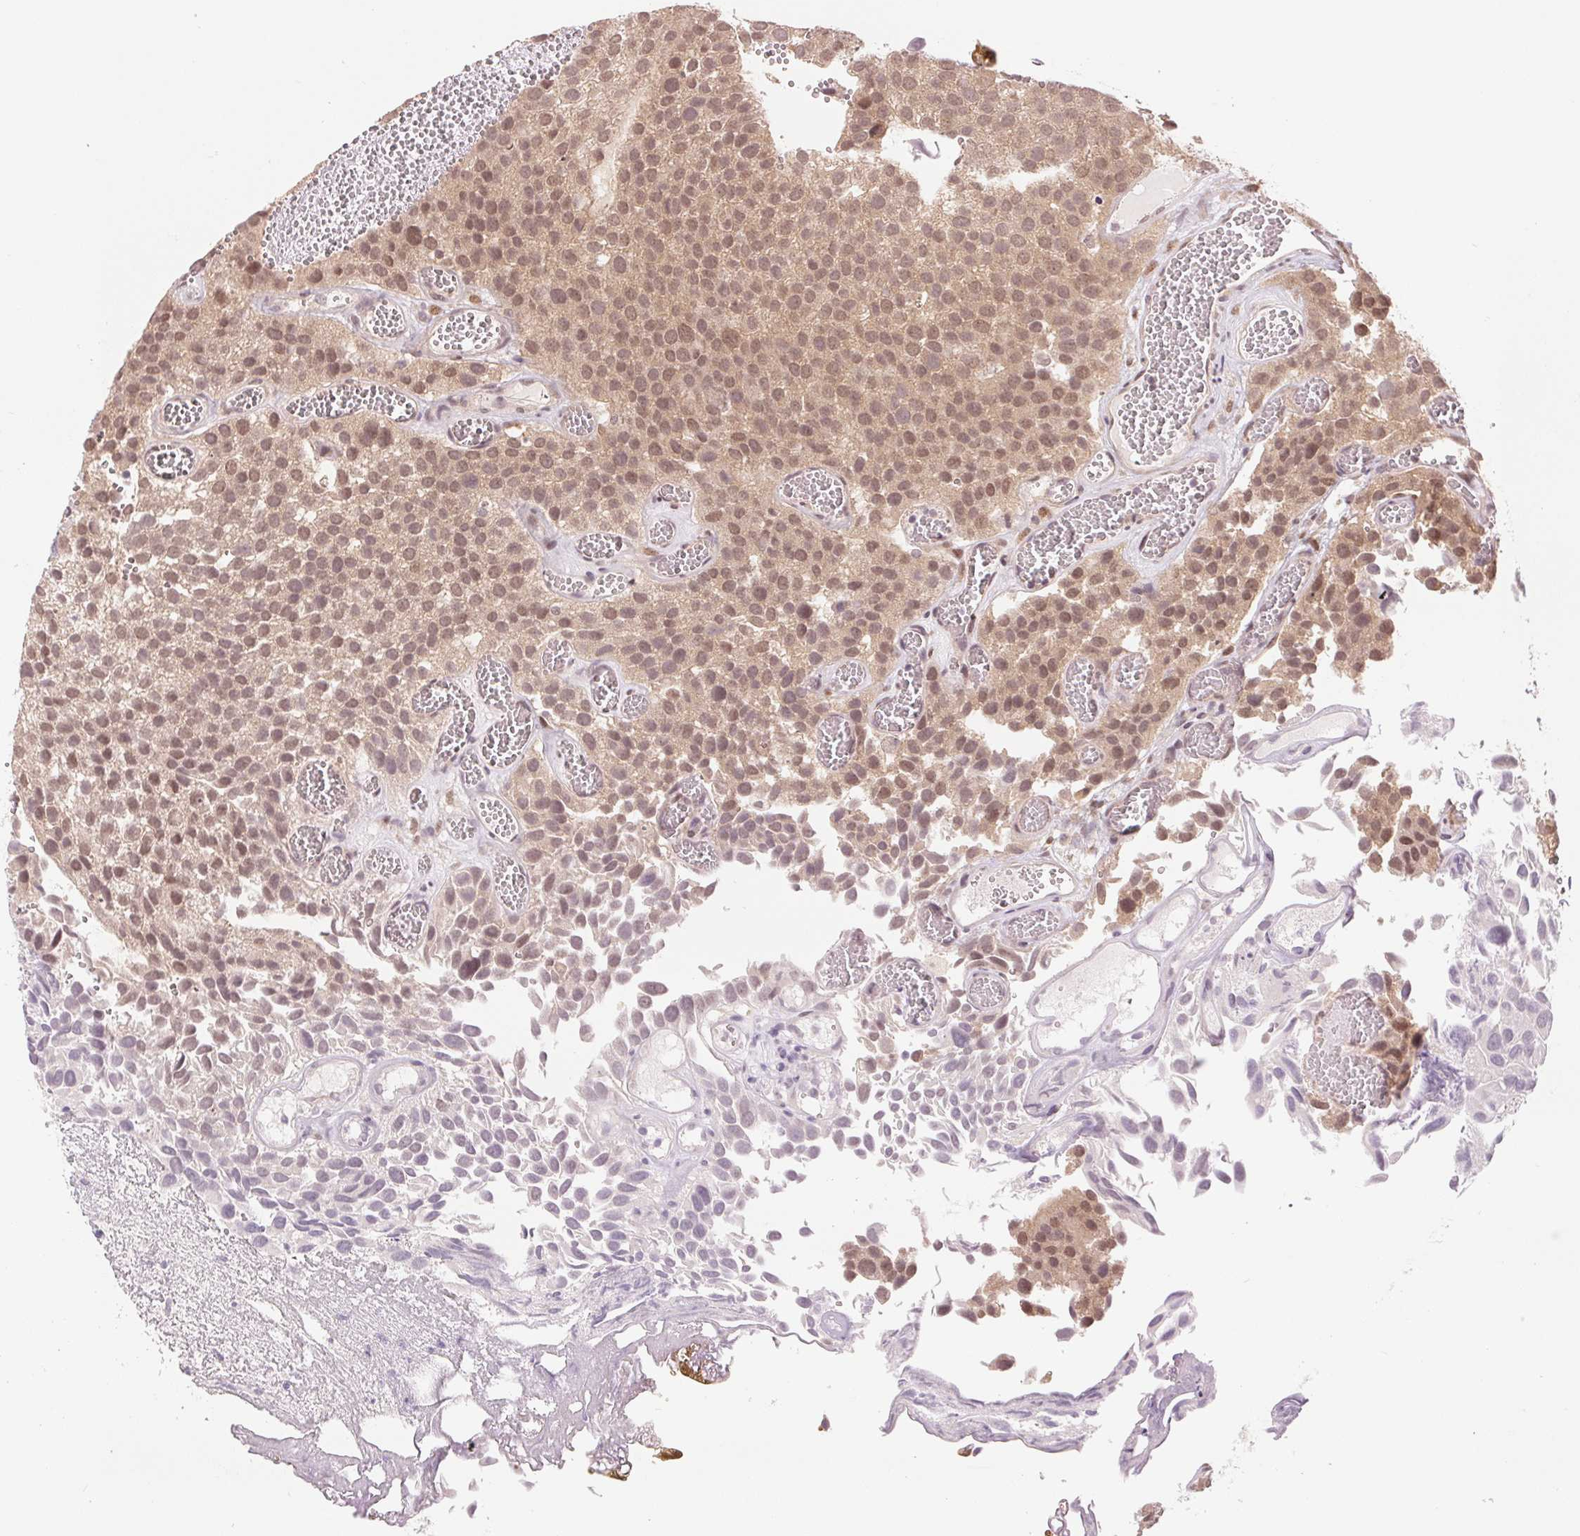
{"staining": {"intensity": "moderate", "quantity": ">75%", "location": "cytoplasmic/membranous,nuclear"}, "tissue": "urothelial cancer", "cell_type": "Tumor cells", "image_type": "cancer", "snomed": [{"axis": "morphology", "description": "Urothelial carcinoma, Low grade"}, {"axis": "topography", "description": "Urinary bladder"}], "caption": "Immunohistochemical staining of urothelial cancer demonstrates moderate cytoplasmic/membranous and nuclear protein positivity in about >75% of tumor cells. (IHC, brightfield microscopy, high magnification).", "gene": "ERI3", "patient": {"sex": "female", "age": 69}}